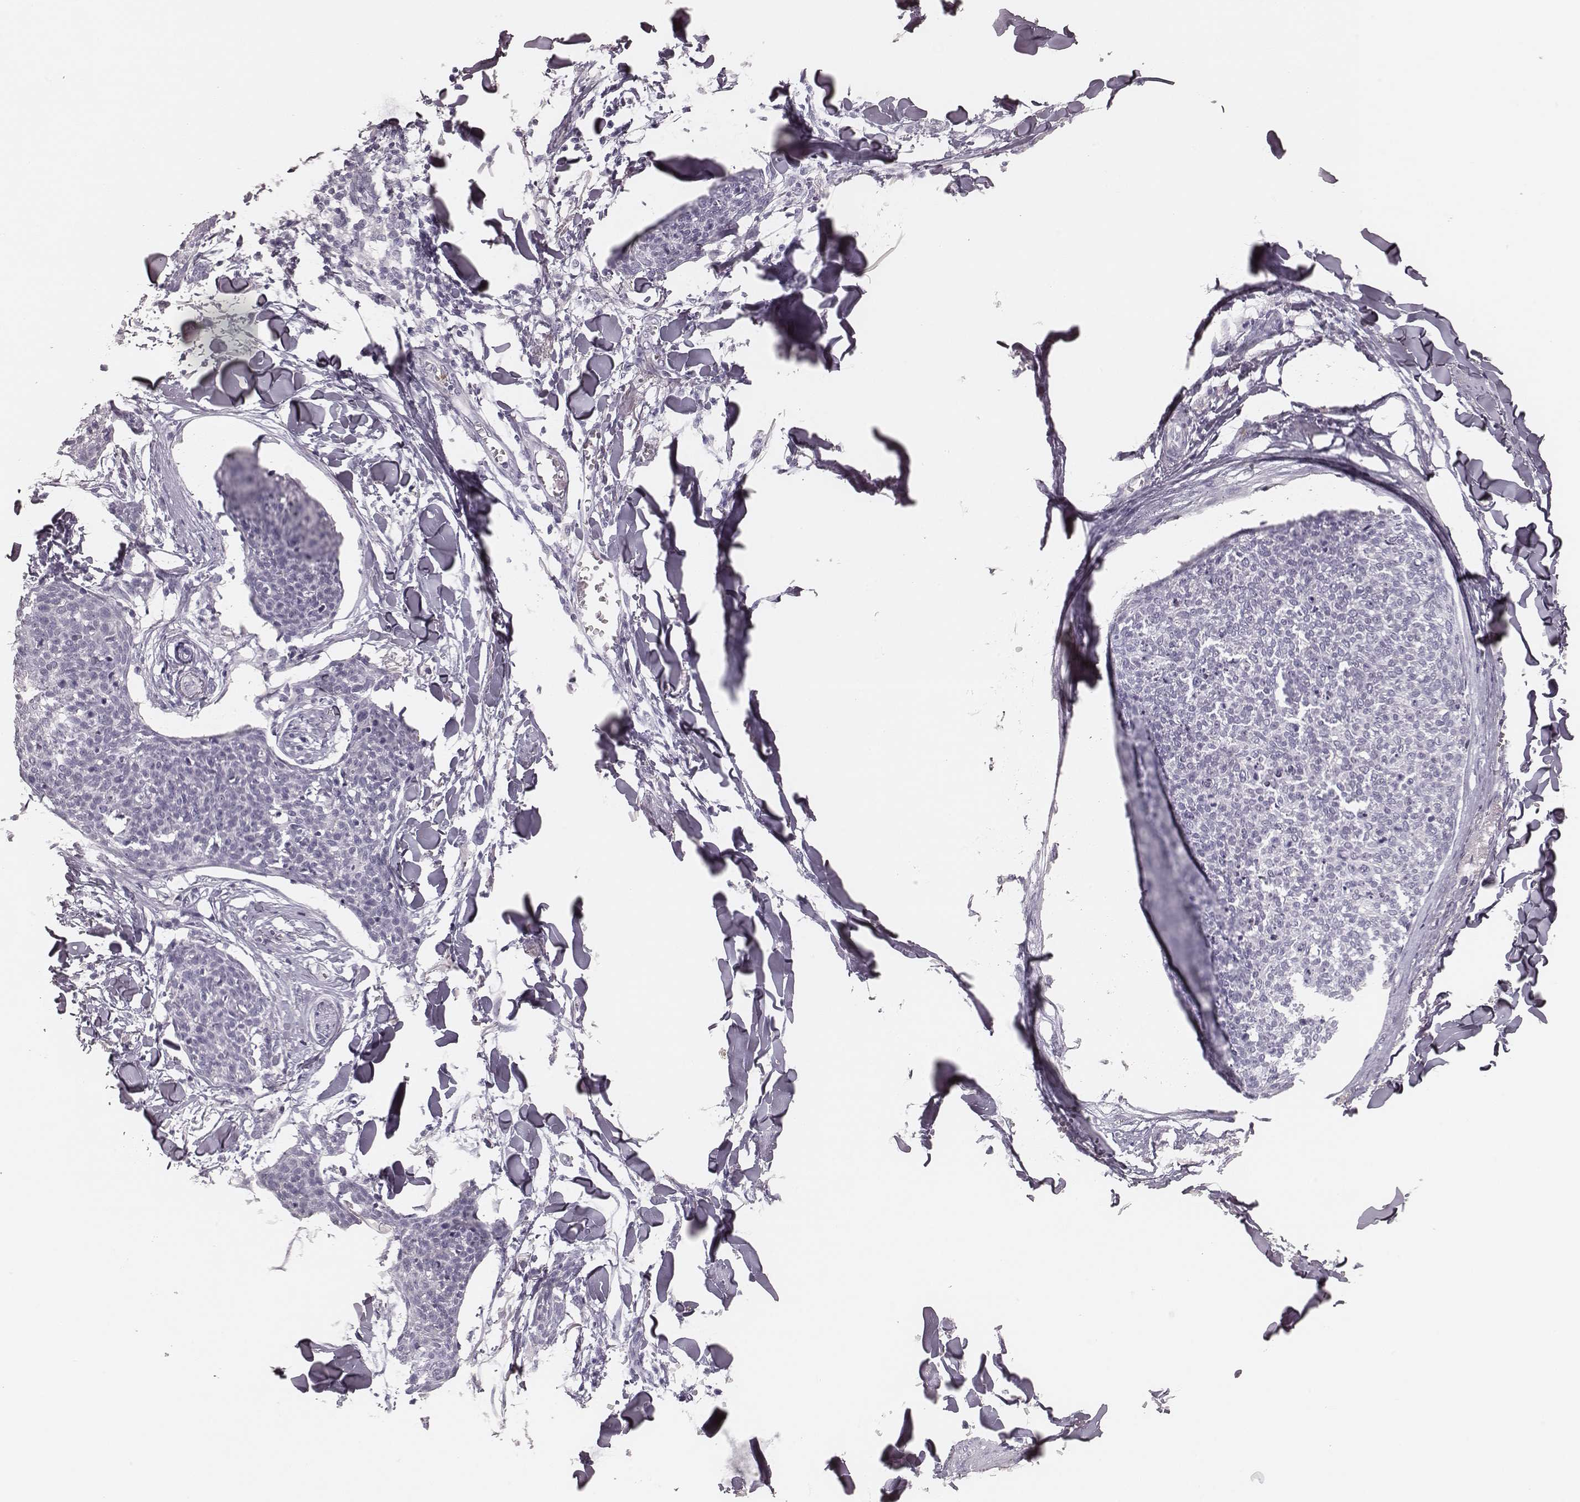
{"staining": {"intensity": "negative", "quantity": "none", "location": "none"}, "tissue": "skin cancer", "cell_type": "Tumor cells", "image_type": "cancer", "snomed": [{"axis": "morphology", "description": "Squamous cell carcinoma, NOS"}, {"axis": "topography", "description": "Skin"}, {"axis": "topography", "description": "Vulva"}], "caption": "Human squamous cell carcinoma (skin) stained for a protein using immunohistochemistry (IHC) displays no expression in tumor cells.", "gene": "ELANE", "patient": {"sex": "female", "age": 75}}